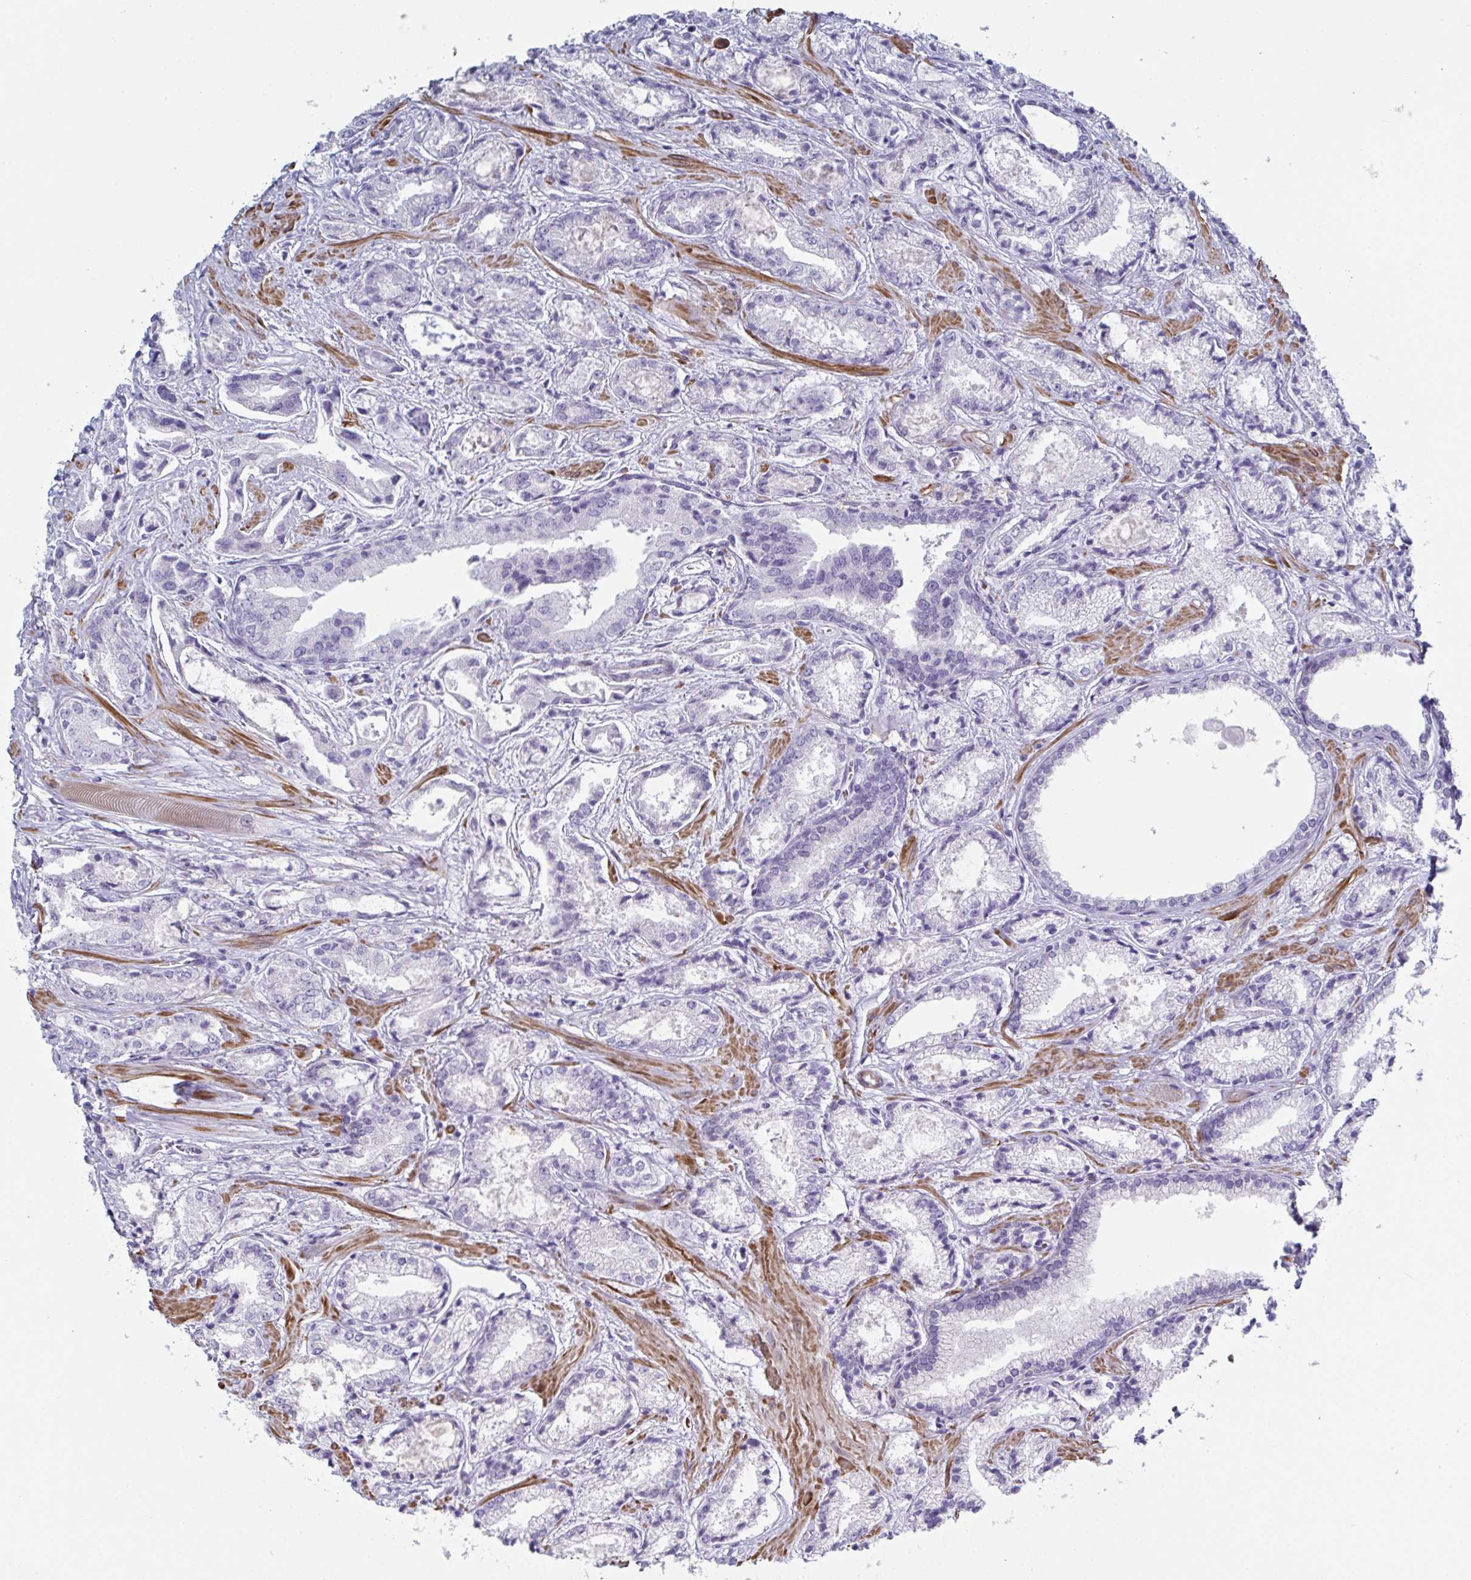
{"staining": {"intensity": "negative", "quantity": "none", "location": "none"}, "tissue": "prostate cancer", "cell_type": "Tumor cells", "image_type": "cancer", "snomed": [{"axis": "morphology", "description": "Adenocarcinoma, High grade"}, {"axis": "topography", "description": "Prostate"}], "caption": "Adenocarcinoma (high-grade) (prostate) stained for a protein using immunohistochemistry (IHC) shows no positivity tumor cells.", "gene": "OR5P3", "patient": {"sex": "male", "age": 64}}